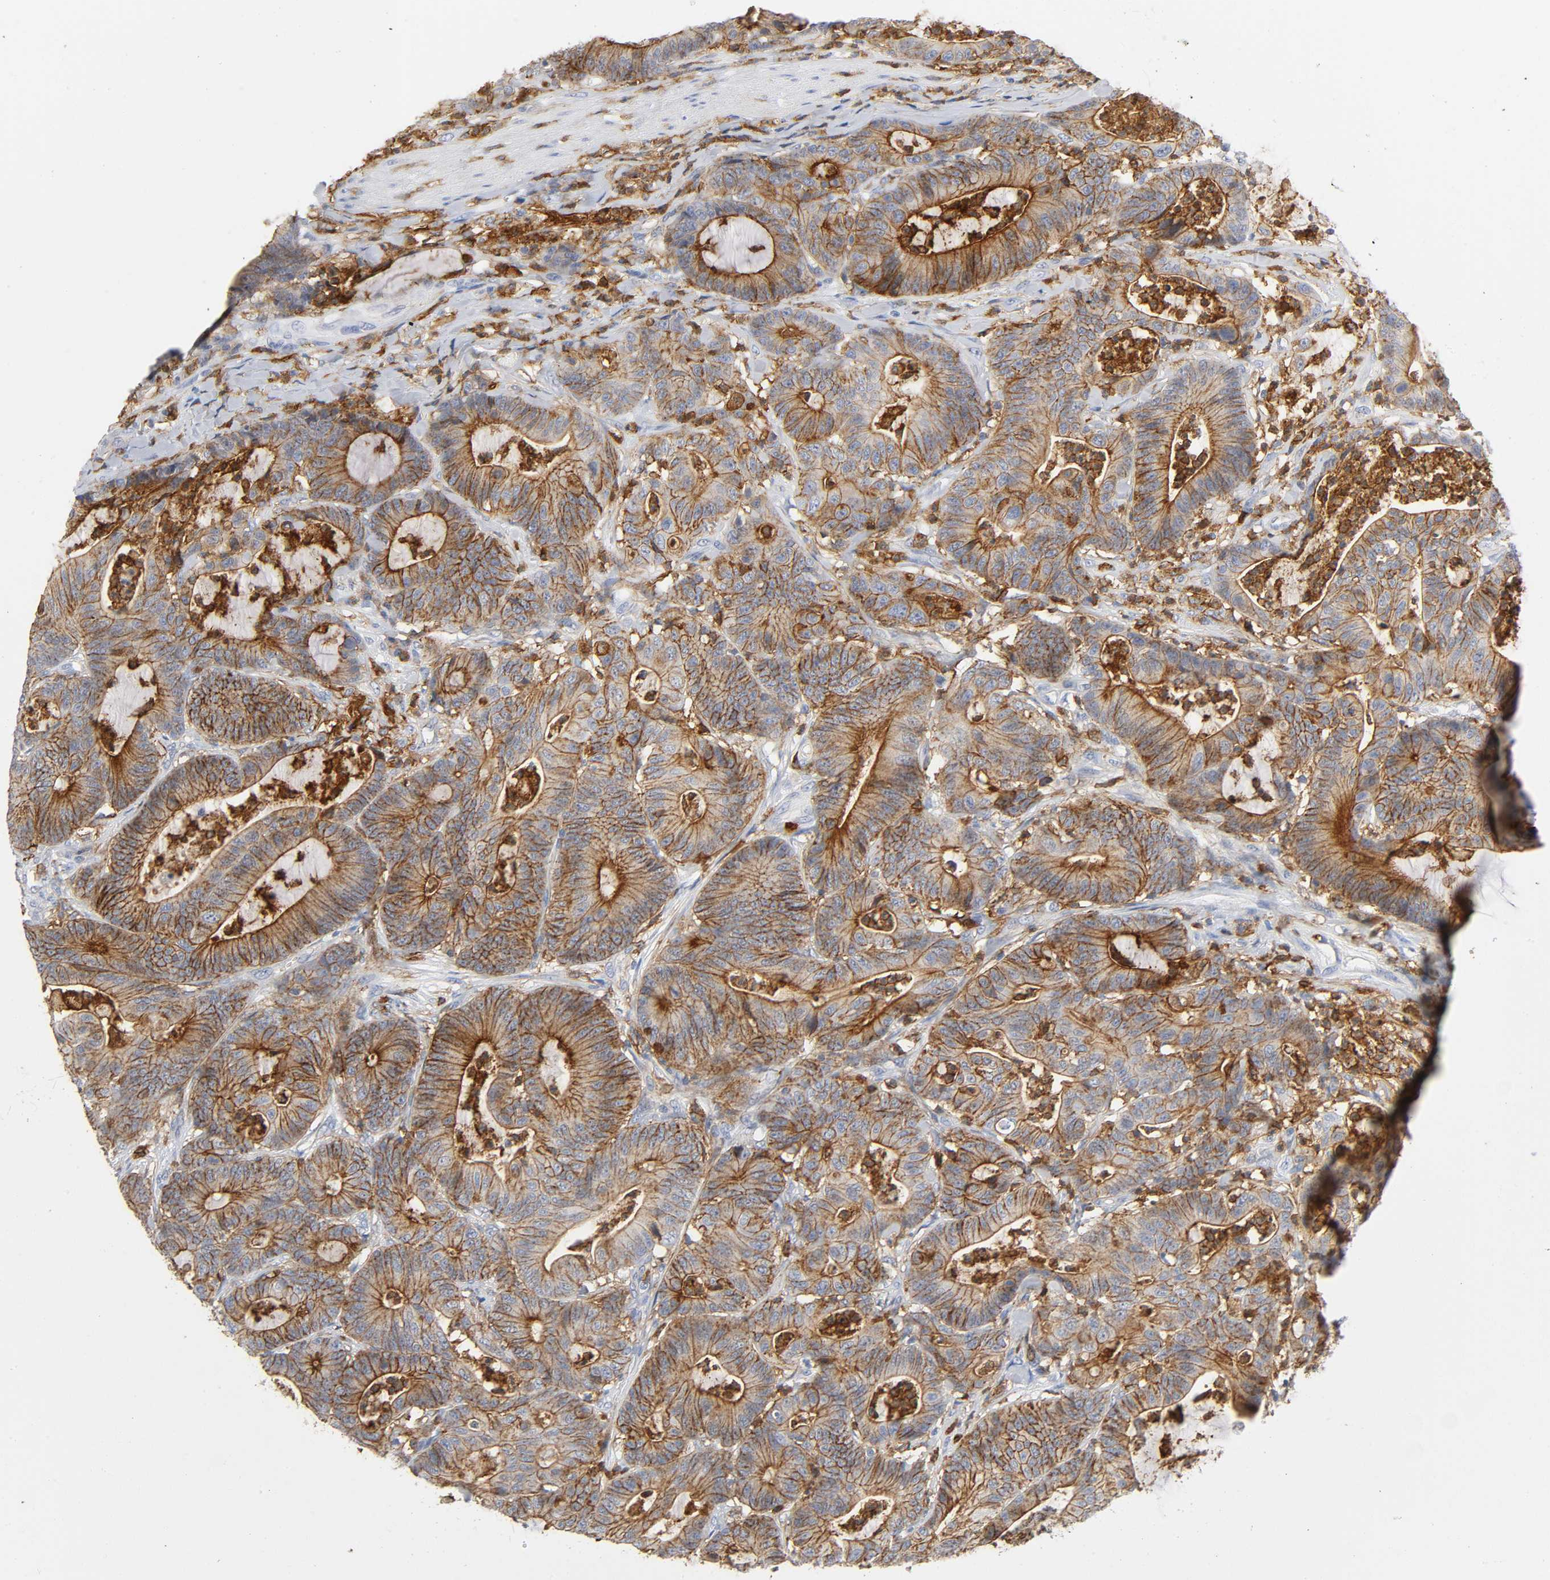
{"staining": {"intensity": "weak", "quantity": "25%-75%", "location": "cytoplasmic/membranous"}, "tissue": "colorectal cancer", "cell_type": "Tumor cells", "image_type": "cancer", "snomed": [{"axis": "morphology", "description": "Adenocarcinoma, NOS"}, {"axis": "topography", "description": "Colon"}], "caption": "Colorectal cancer (adenocarcinoma) stained with a protein marker reveals weak staining in tumor cells.", "gene": "LYN", "patient": {"sex": "female", "age": 84}}